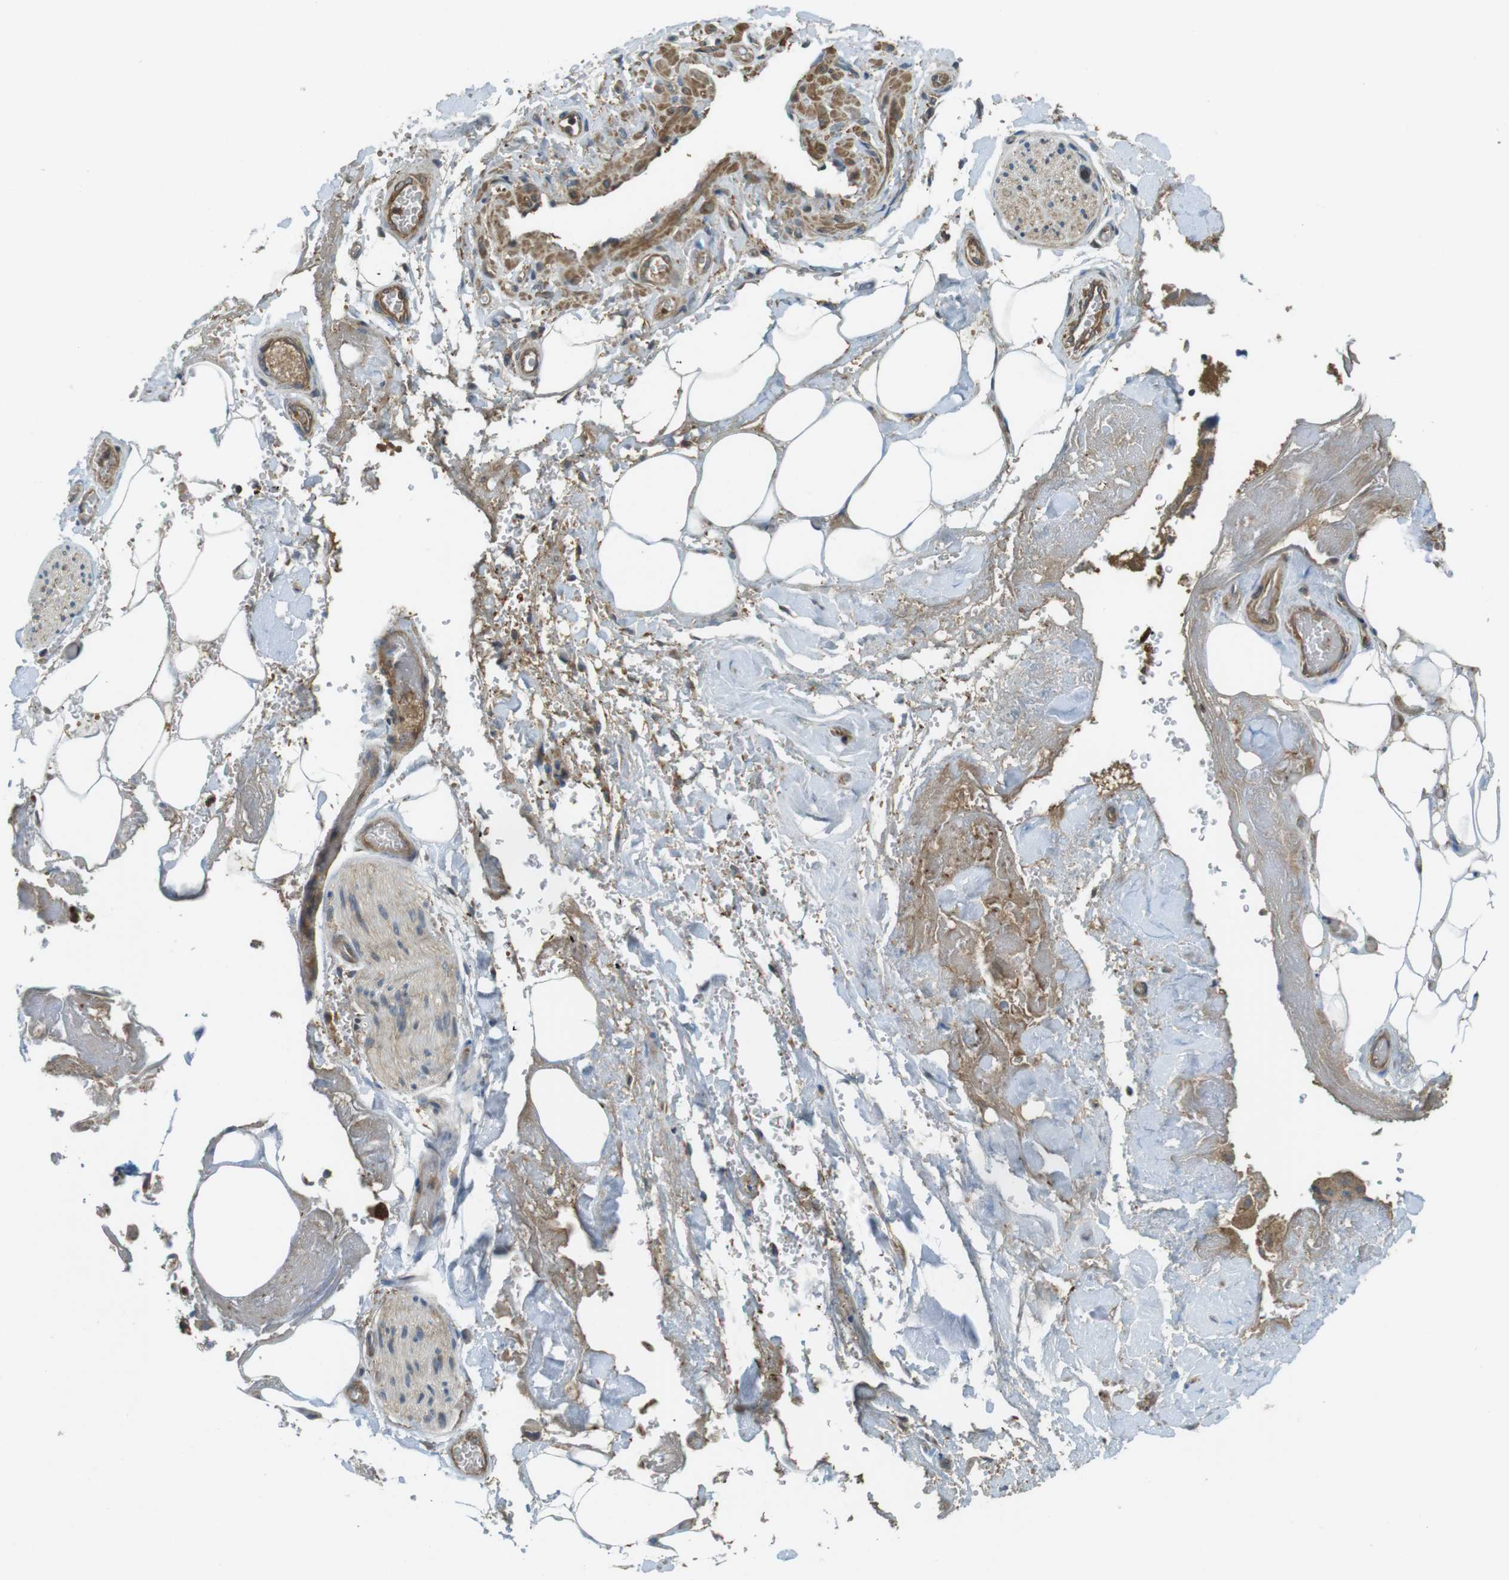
{"staining": {"intensity": "moderate", "quantity": "<25%", "location": "cytoplasmic/membranous"}, "tissue": "adipose tissue", "cell_type": "Adipocytes", "image_type": "normal", "snomed": [{"axis": "morphology", "description": "Normal tissue, NOS"}, {"axis": "morphology", "description": "Cholangiocarcinoma"}, {"axis": "topography", "description": "Liver"}, {"axis": "topography", "description": "Peripheral nerve tissue"}], "caption": "Adipose tissue was stained to show a protein in brown. There is low levels of moderate cytoplasmic/membranous staining in approximately <25% of adipocytes. The staining is performed using DAB brown chromogen to label protein expression. The nuclei are counter-stained blue using hematoxylin.", "gene": "LRRC3B", "patient": {"sex": "male", "age": 50}}